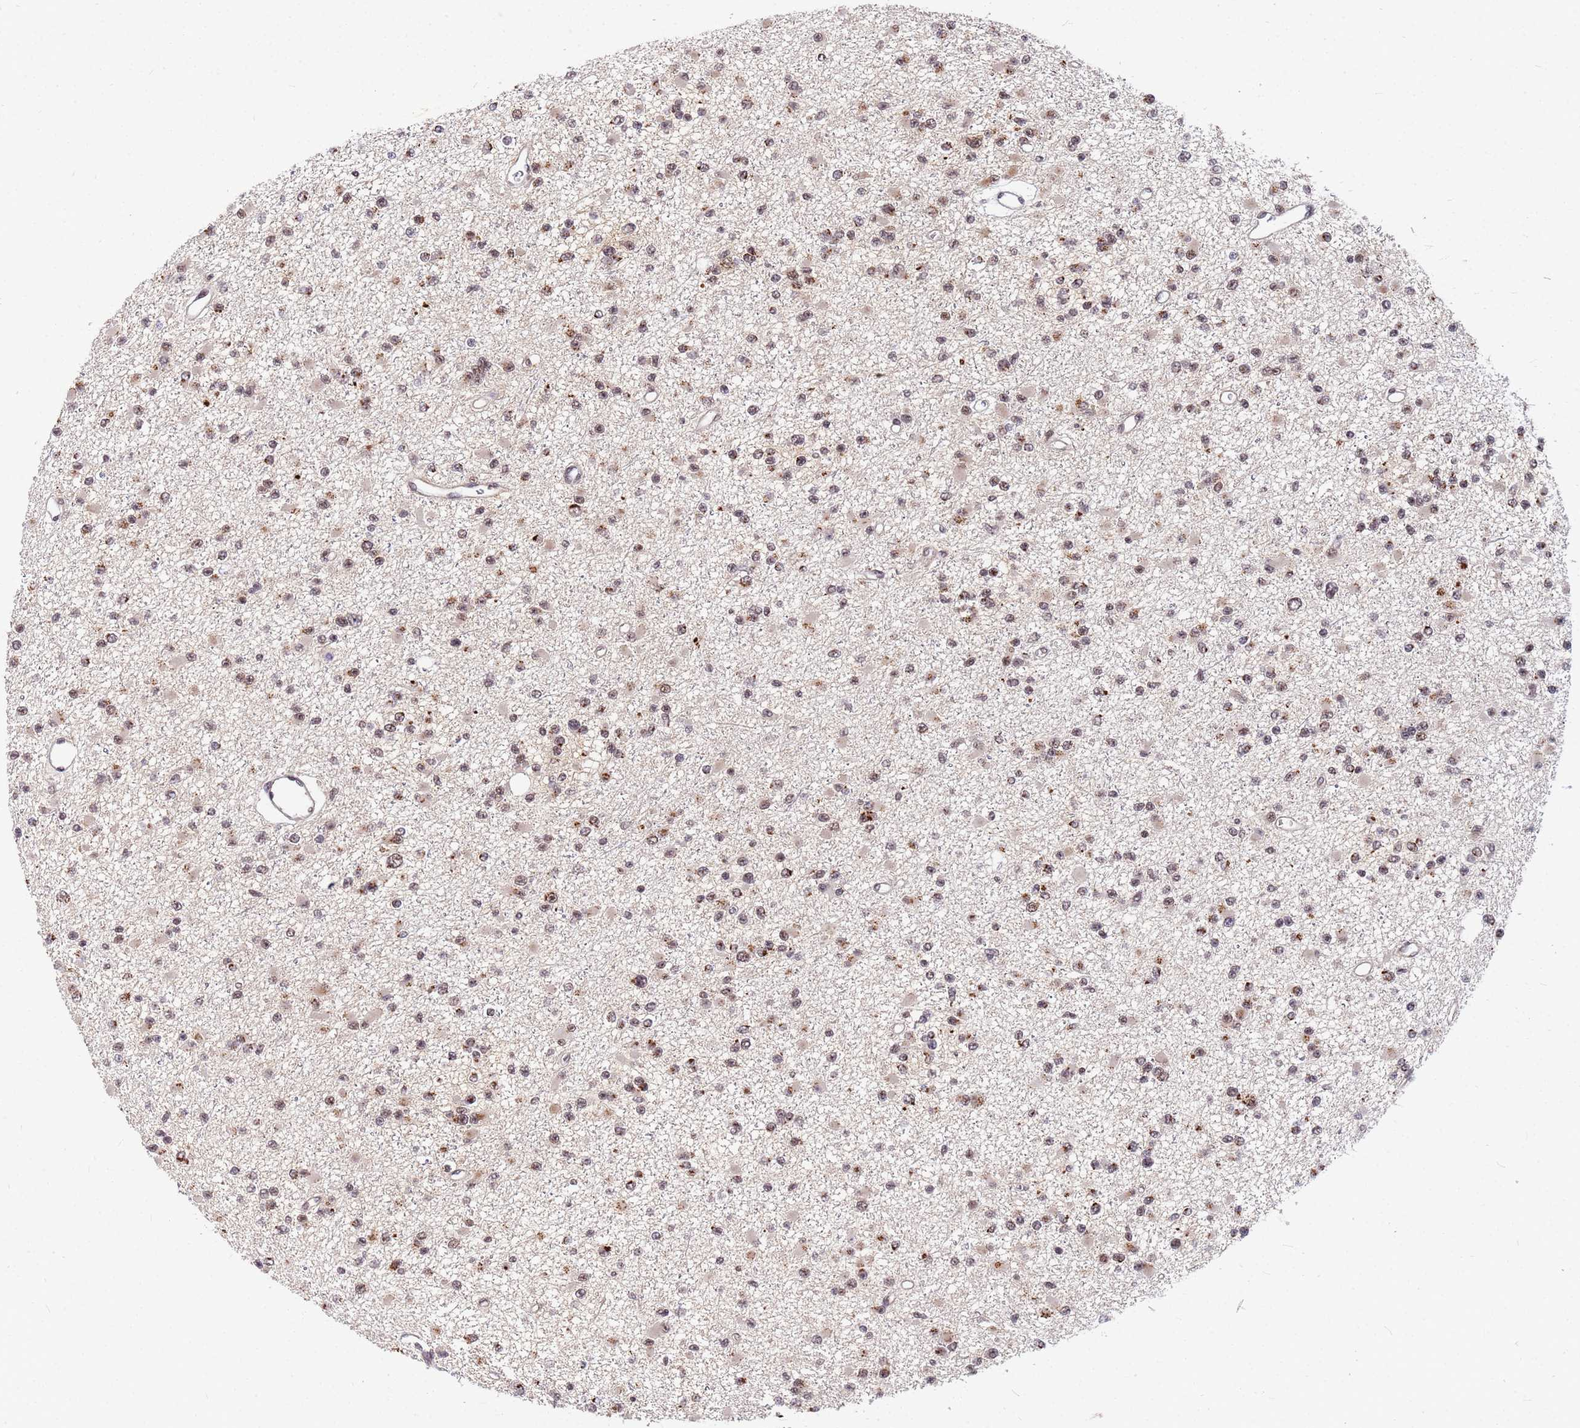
{"staining": {"intensity": "moderate", "quantity": "25%-75%", "location": "cytoplasmic/membranous,nuclear"}, "tissue": "glioma", "cell_type": "Tumor cells", "image_type": "cancer", "snomed": [{"axis": "morphology", "description": "Glioma, malignant, Low grade"}, {"axis": "topography", "description": "Brain"}], "caption": "There is medium levels of moderate cytoplasmic/membranous and nuclear positivity in tumor cells of glioma, as demonstrated by immunohistochemical staining (brown color).", "gene": "NCBP2", "patient": {"sex": "female", "age": 22}}